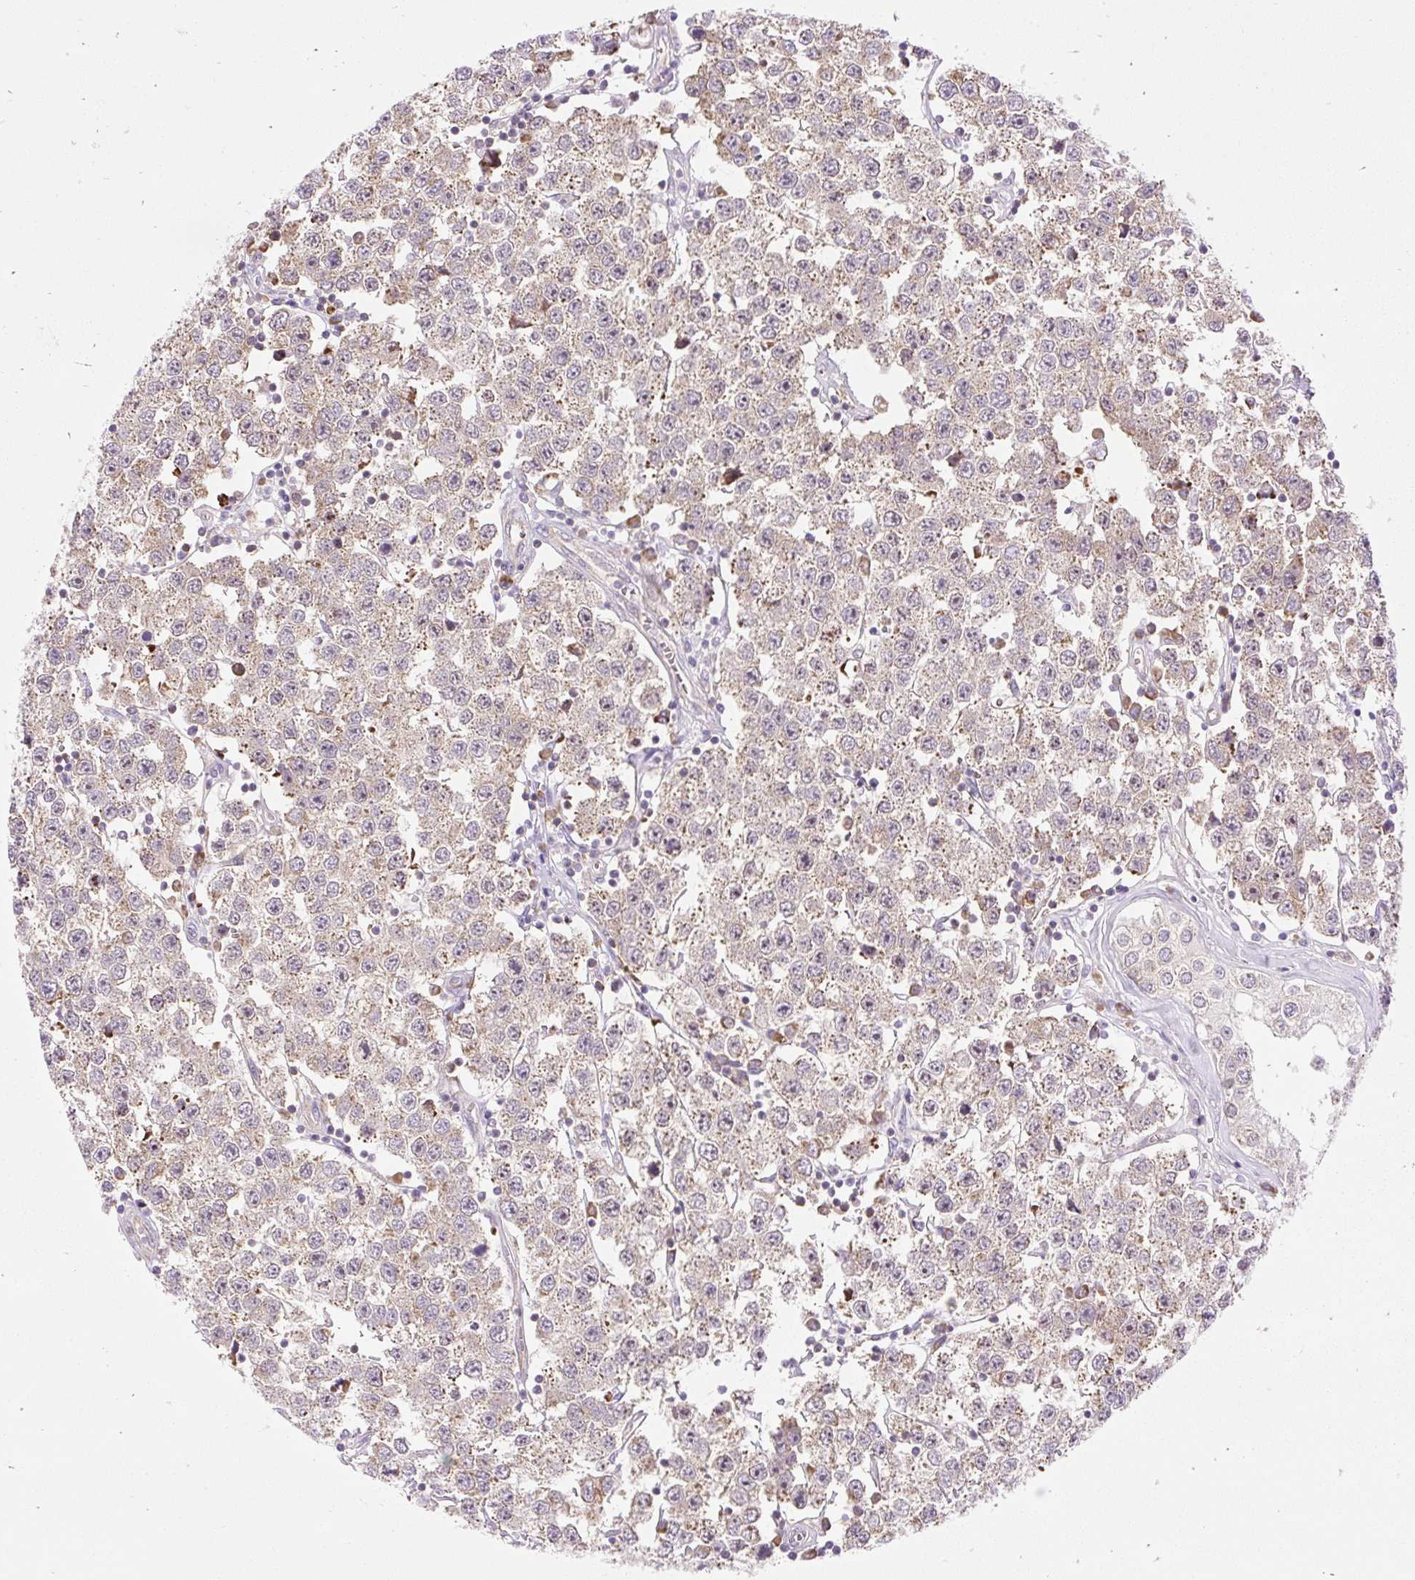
{"staining": {"intensity": "weak", "quantity": "25%-75%", "location": "cytoplasmic/membranous"}, "tissue": "testis cancer", "cell_type": "Tumor cells", "image_type": "cancer", "snomed": [{"axis": "morphology", "description": "Seminoma, NOS"}, {"axis": "topography", "description": "Testis"}], "caption": "Tumor cells display low levels of weak cytoplasmic/membranous positivity in approximately 25%-75% of cells in human testis cancer (seminoma).", "gene": "GPR45", "patient": {"sex": "male", "age": 34}}